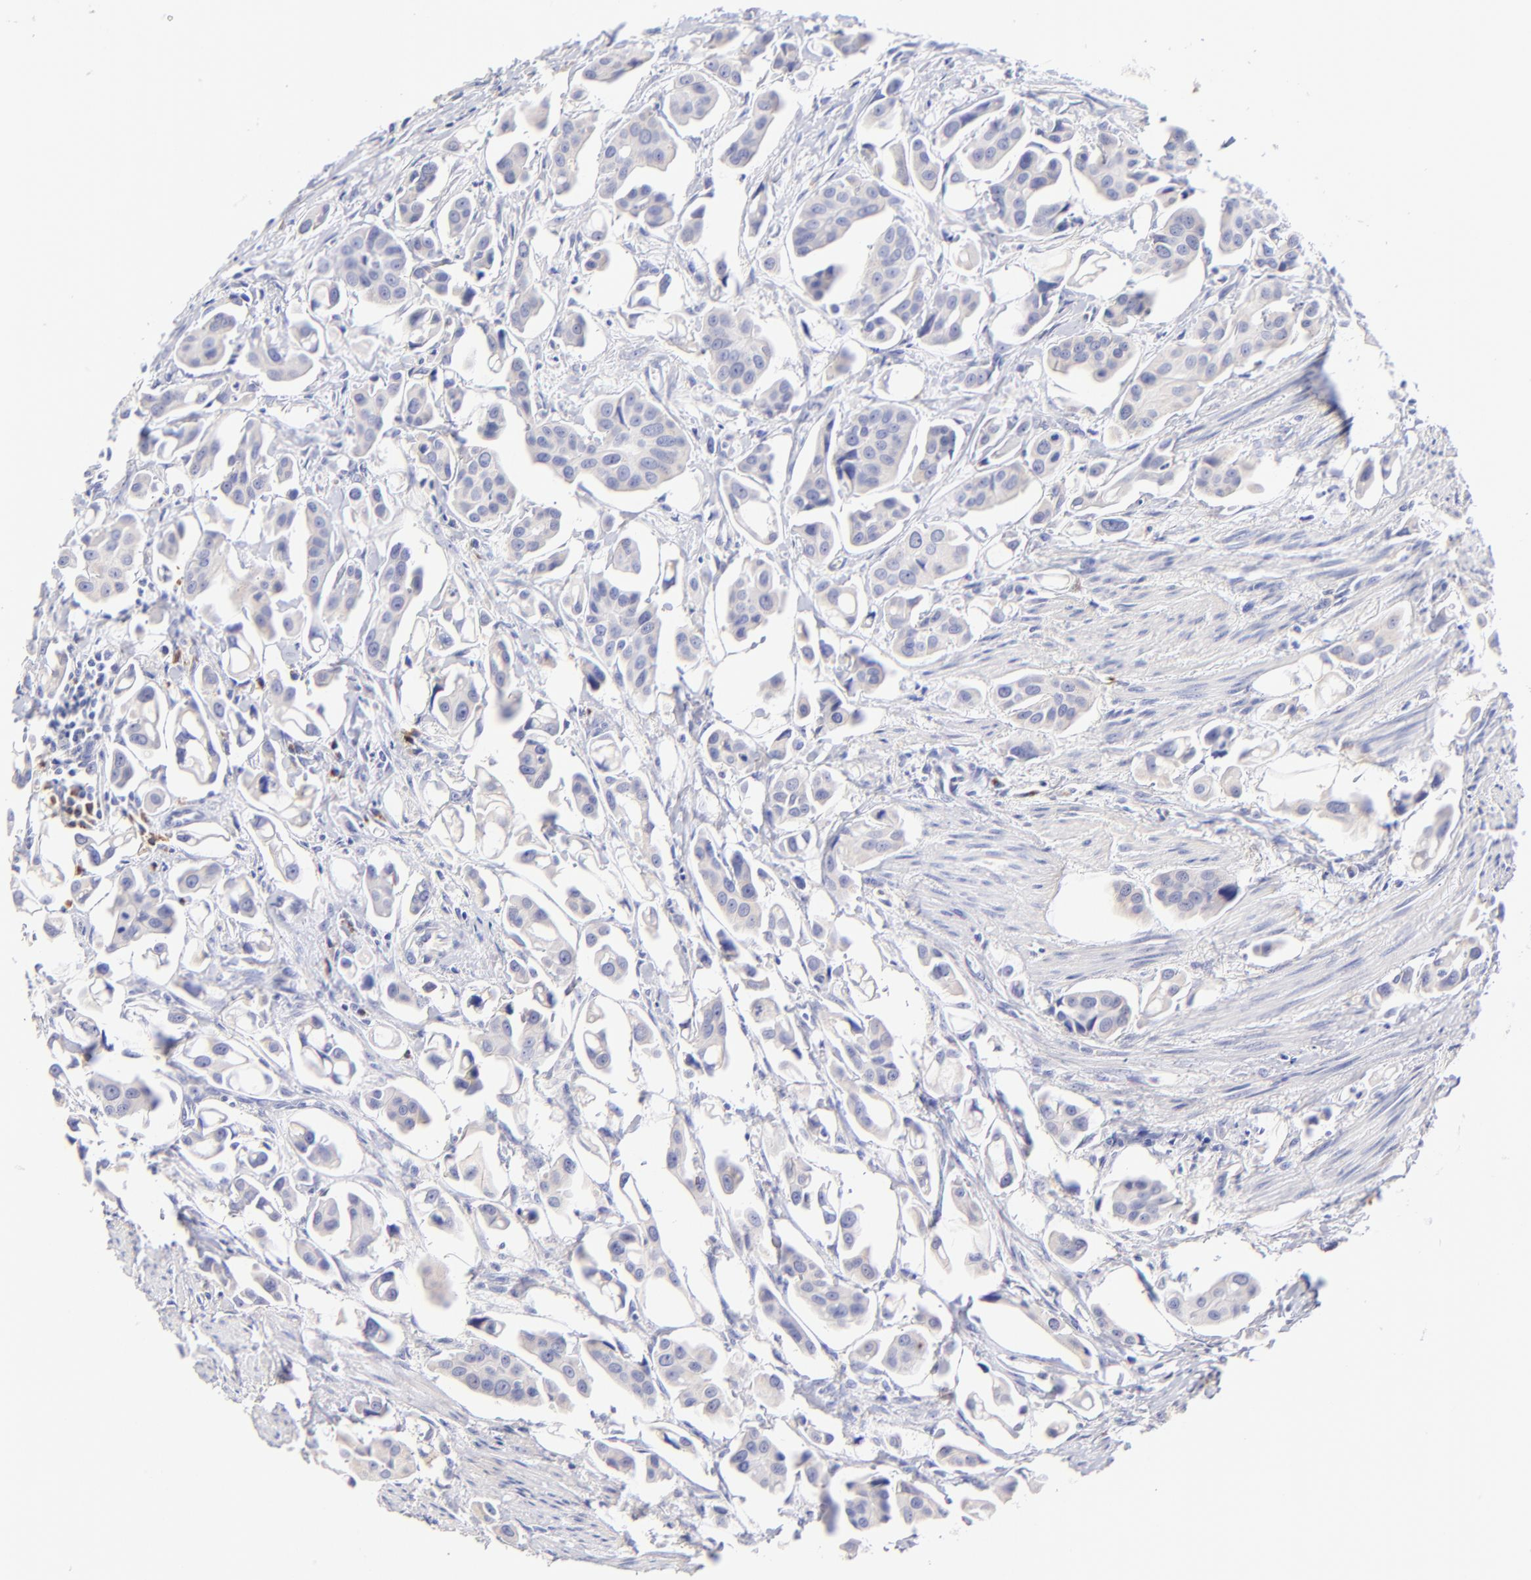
{"staining": {"intensity": "negative", "quantity": "none", "location": "none"}, "tissue": "urothelial cancer", "cell_type": "Tumor cells", "image_type": "cancer", "snomed": [{"axis": "morphology", "description": "Urothelial carcinoma, High grade"}, {"axis": "topography", "description": "Urinary bladder"}], "caption": "This image is of high-grade urothelial carcinoma stained with immunohistochemistry to label a protein in brown with the nuclei are counter-stained blue. There is no staining in tumor cells. (DAB immunohistochemistry visualized using brightfield microscopy, high magnification).", "gene": "ASB9", "patient": {"sex": "male", "age": 66}}